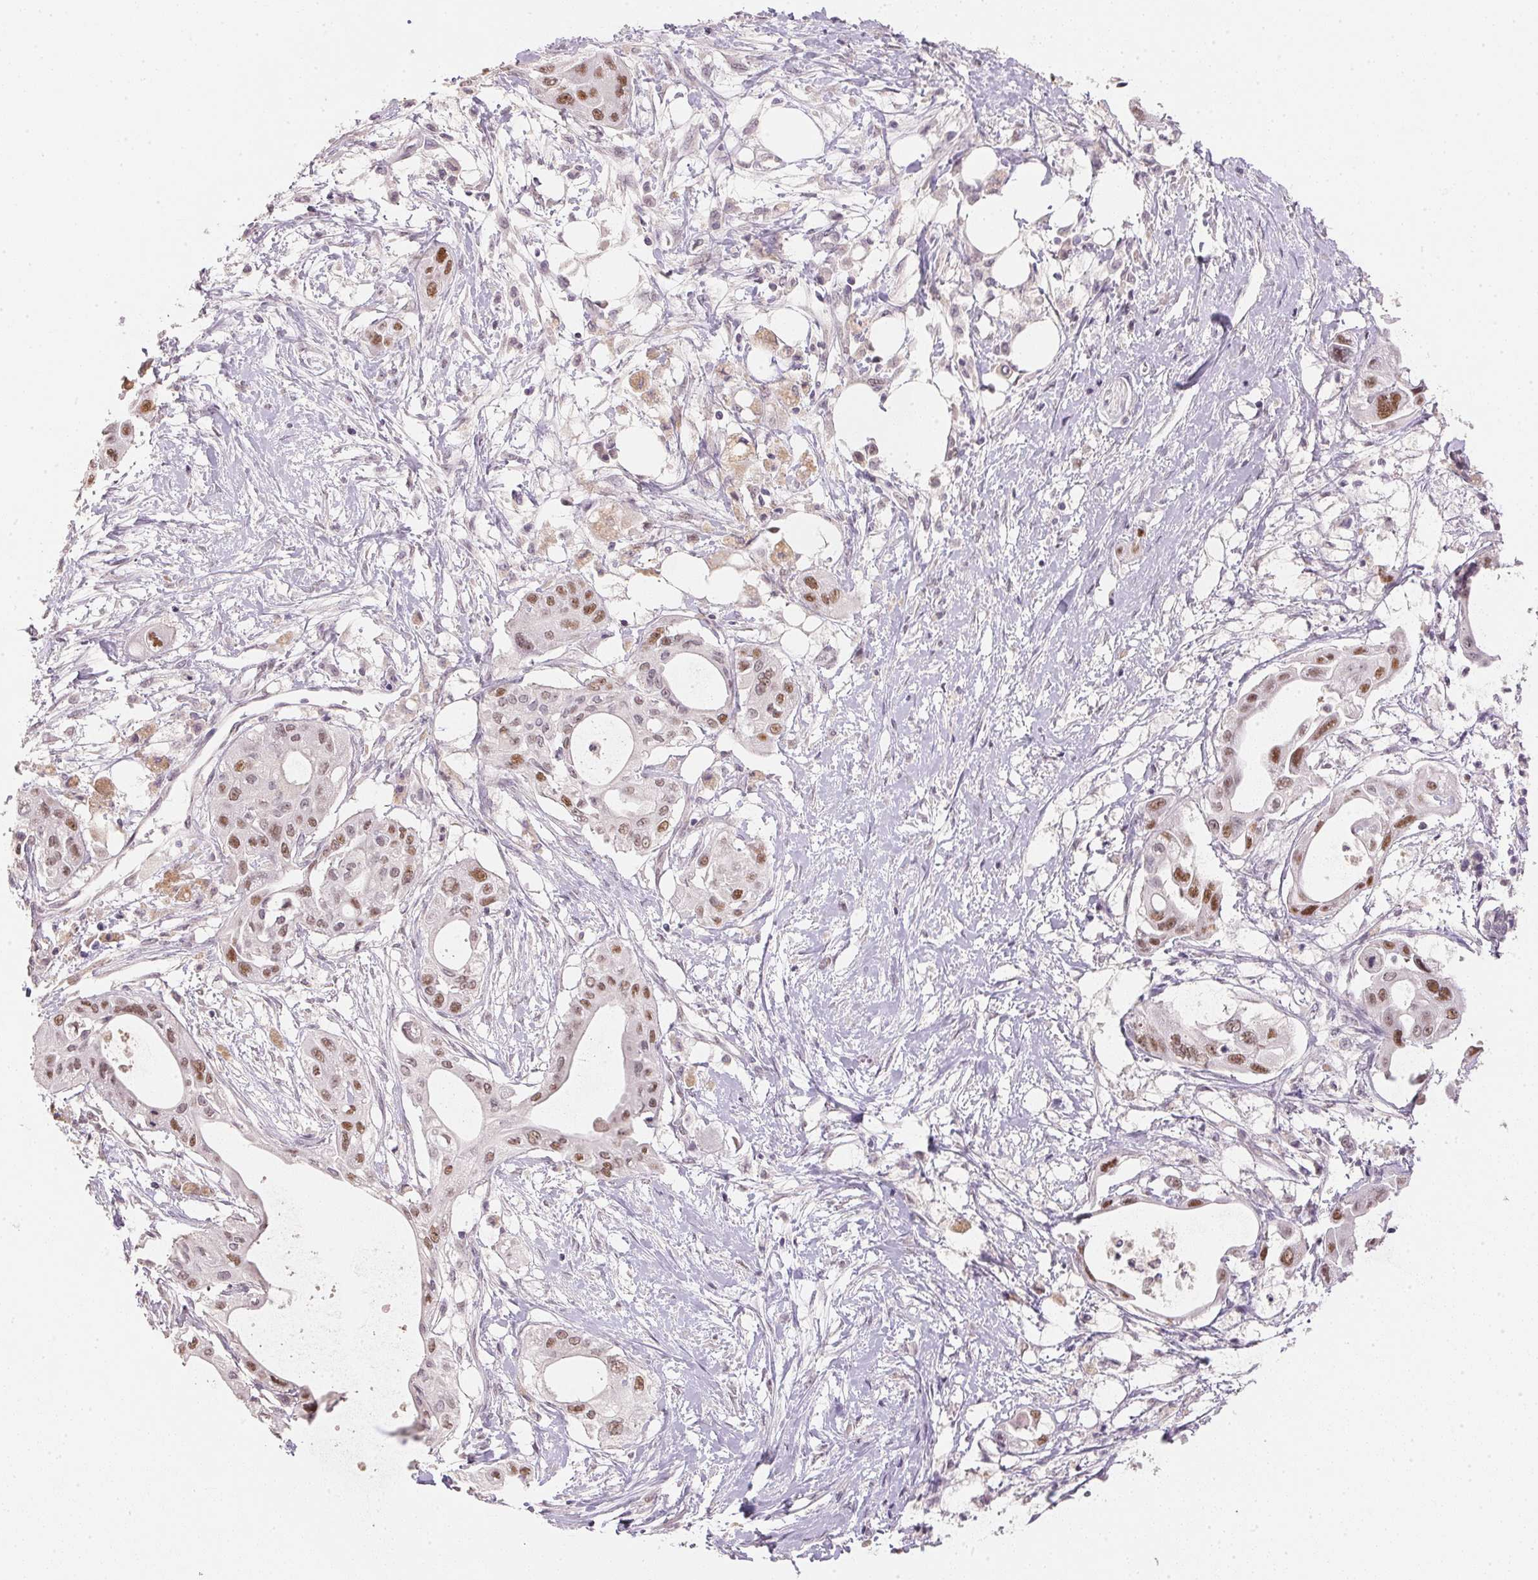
{"staining": {"intensity": "moderate", "quantity": ">75%", "location": "nuclear"}, "tissue": "pancreatic cancer", "cell_type": "Tumor cells", "image_type": "cancer", "snomed": [{"axis": "morphology", "description": "Adenocarcinoma, NOS"}, {"axis": "topography", "description": "Pancreas"}], "caption": "A medium amount of moderate nuclear staining is seen in about >75% of tumor cells in pancreatic cancer (adenocarcinoma) tissue.", "gene": "POLR3G", "patient": {"sex": "female", "age": 68}}